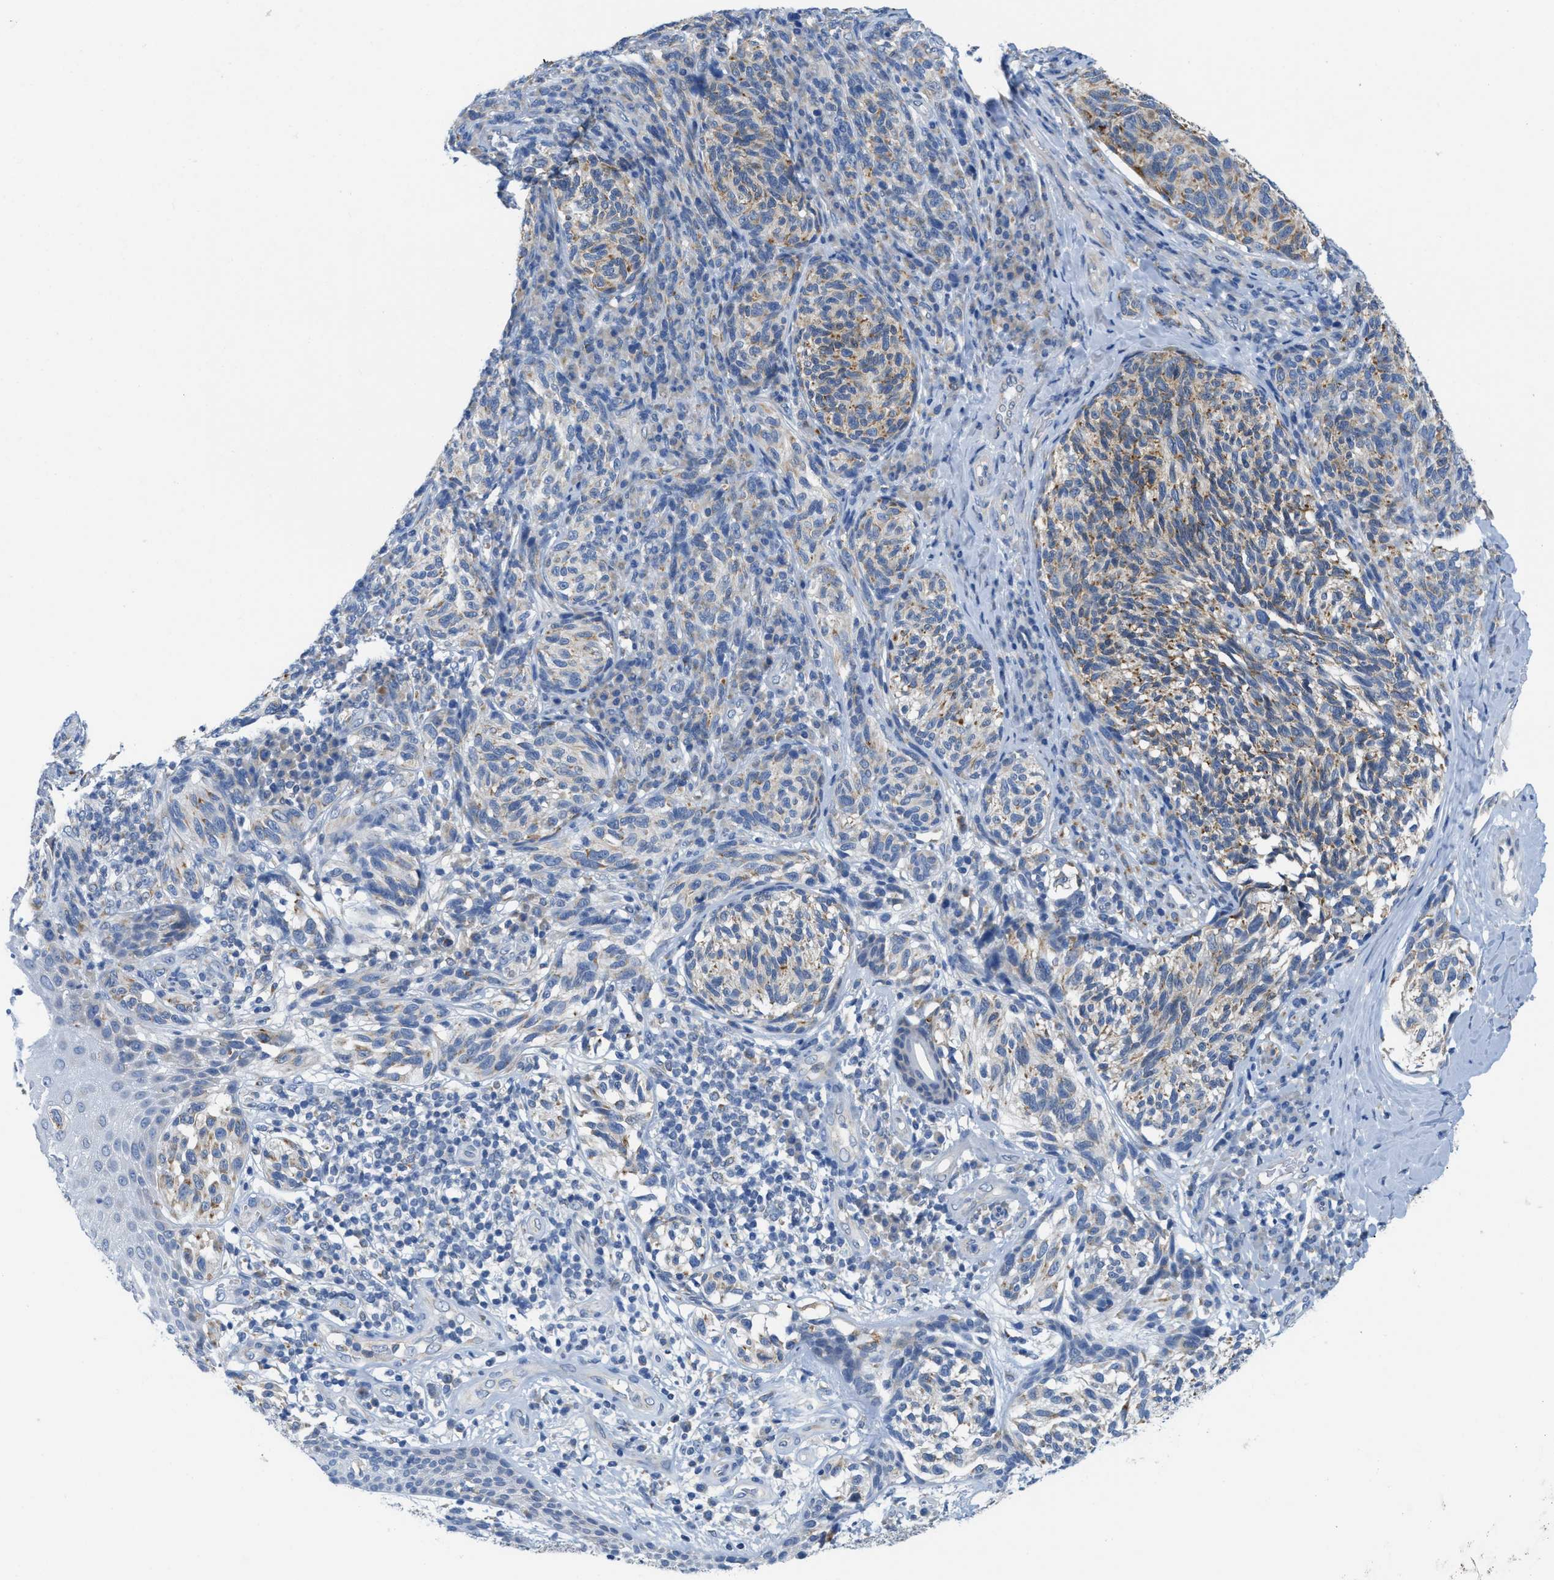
{"staining": {"intensity": "moderate", "quantity": "25%-75%", "location": "cytoplasmic/membranous"}, "tissue": "melanoma", "cell_type": "Tumor cells", "image_type": "cancer", "snomed": [{"axis": "morphology", "description": "Malignant melanoma, NOS"}, {"axis": "topography", "description": "Skin"}], "caption": "The micrograph demonstrates staining of malignant melanoma, revealing moderate cytoplasmic/membranous protein positivity (brown color) within tumor cells.", "gene": "PTDSS1", "patient": {"sex": "female", "age": 73}}